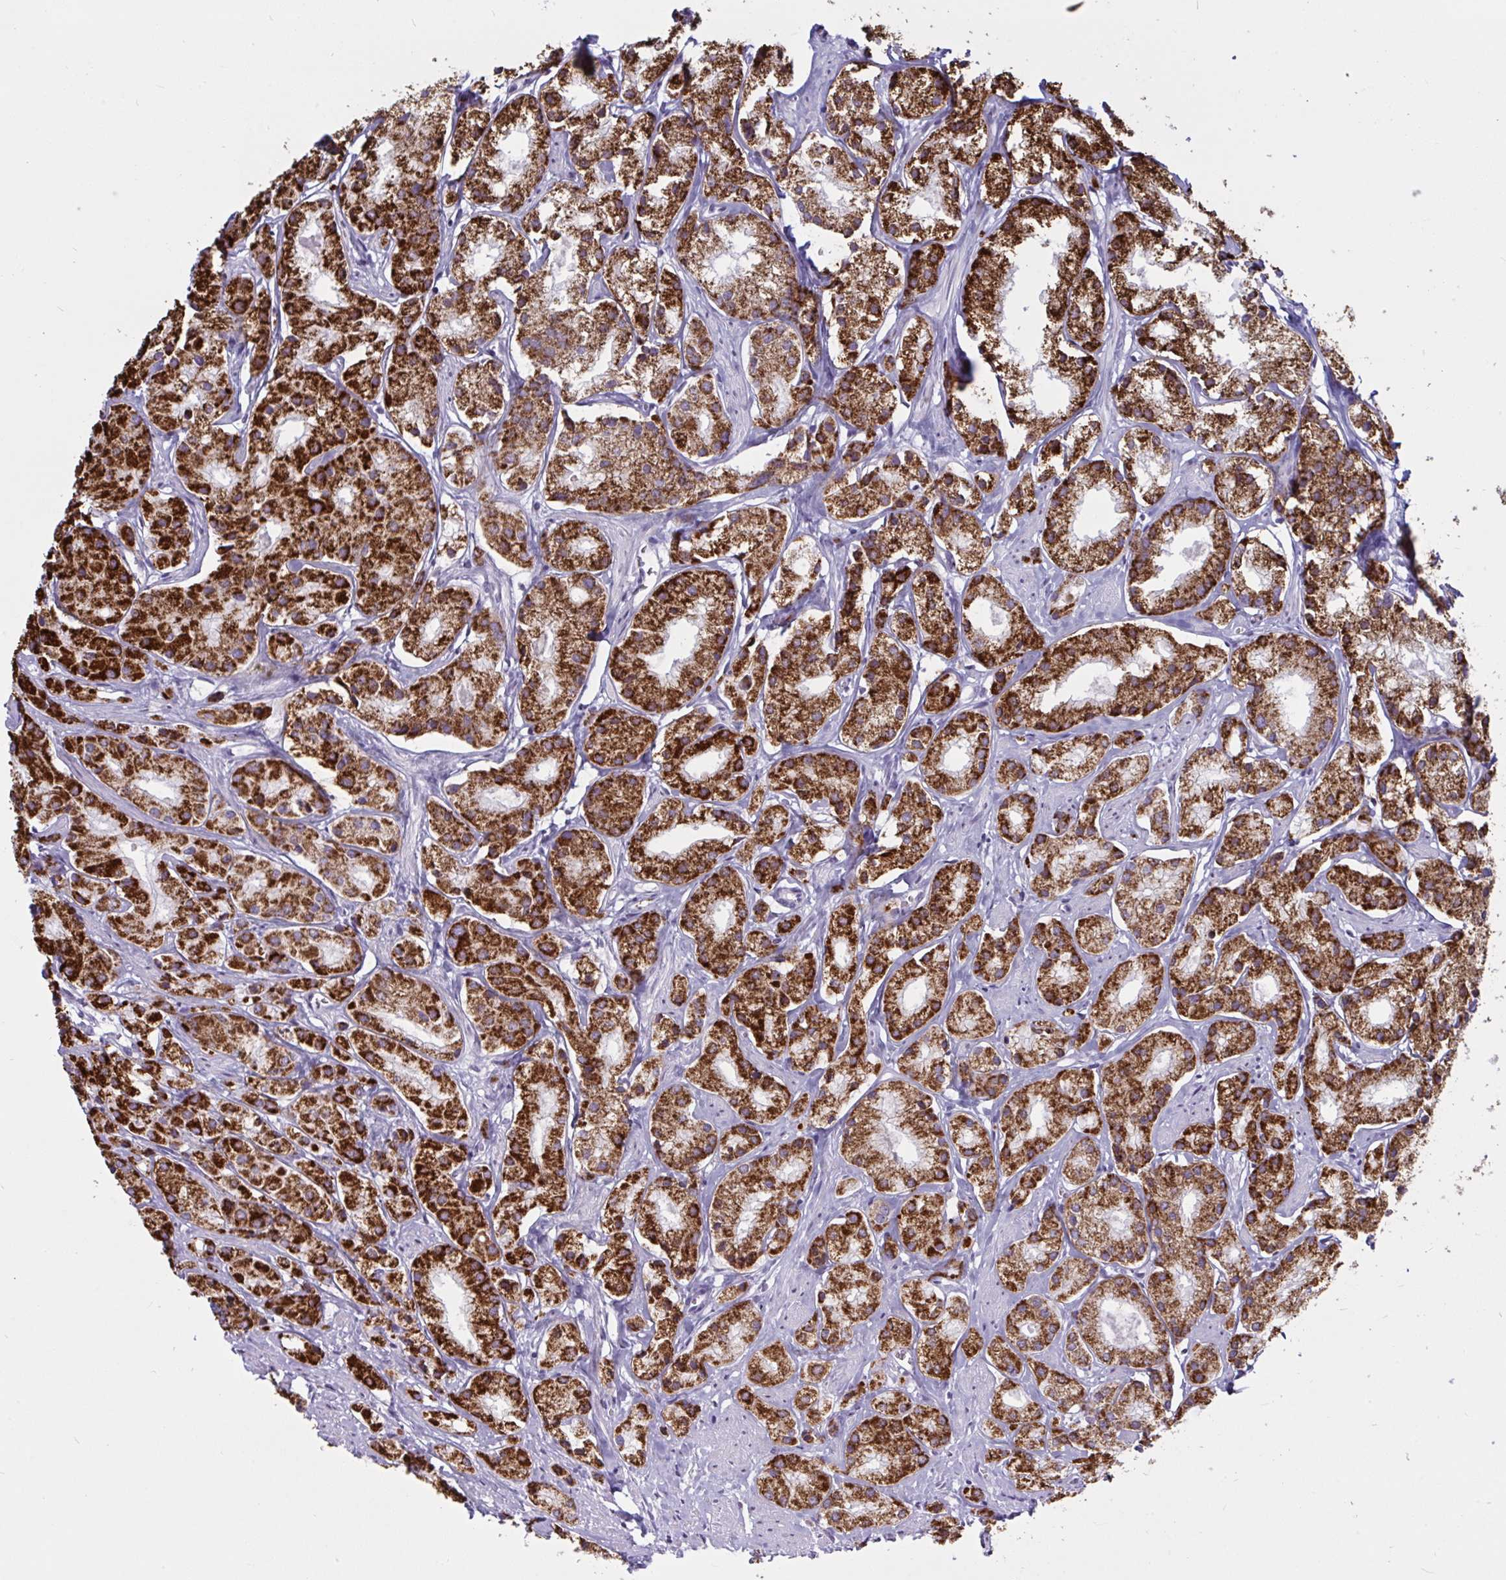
{"staining": {"intensity": "strong", "quantity": ">75%", "location": "cytoplasmic/membranous"}, "tissue": "prostate cancer", "cell_type": "Tumor cells", "image_type": "cancer", "snomed": [{"axis": "morphology", "description": "Adenocarcinoma, Low grade"}, {"axis": "topography", "description": "Prostate"}], "caption": "High-magnification brightfield microscopy of prostate low-grade adenocarcinoma stained with DAB (brown) and counterstained with hematoxylin (blue). tumor cells exhibit strong cytoplasmic/membranous expression is appreciated in about>75% of cells.", "gene": "TANK", "patient": {"sex": "male", "age": 69}}